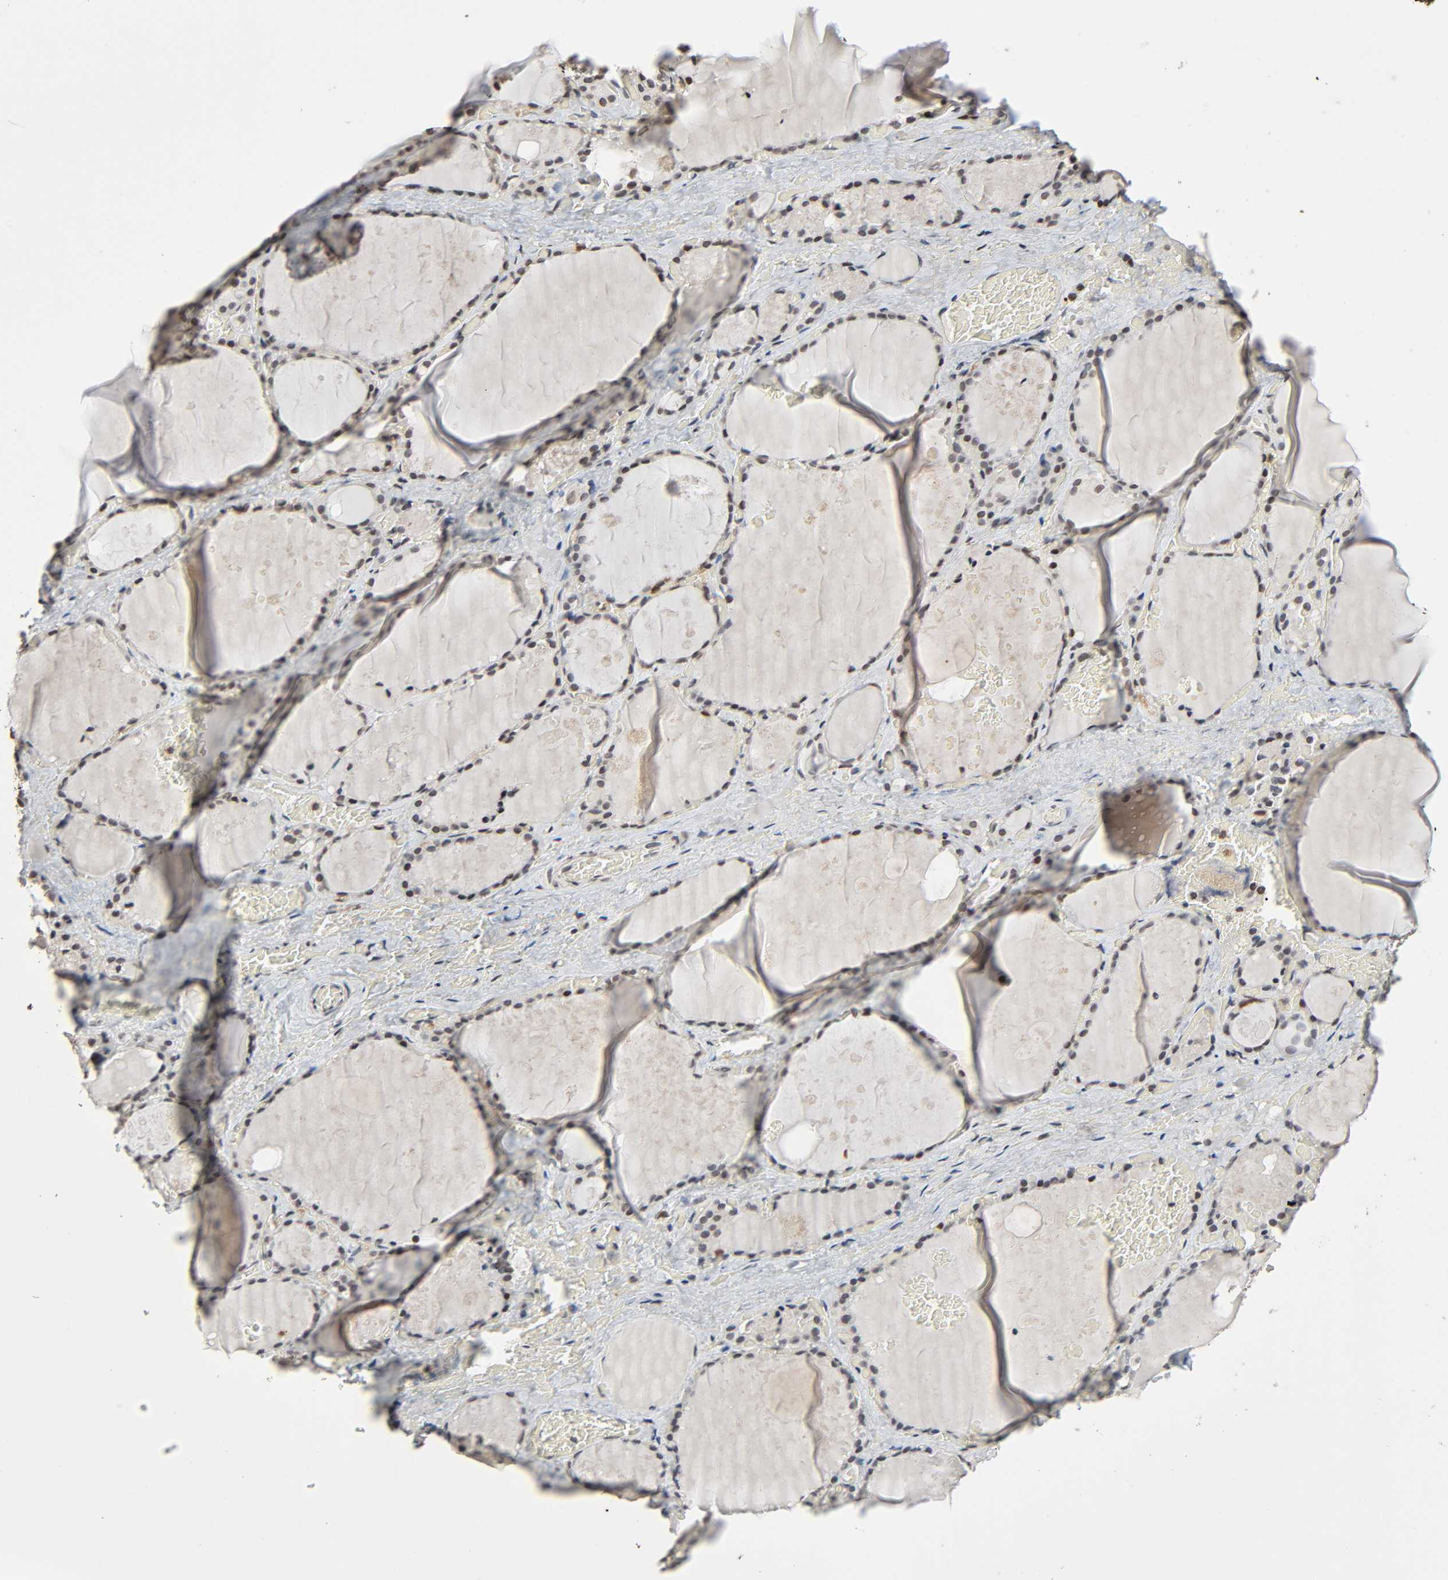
{"staining": {"intensity": "weak", "quantity": "<25%", "location": "nuclear"}, "tissue": "thyroid gland", "cell_type": "Glandular cells", "image_type": "normal", "snomed": [{"axis": "morphology", "description": "Normal tissue, NOS"}, {"axis": "topography", "description": "Thyroid gland"}], "caption": "This is an immunohistochemistry photomicrograph of unremarkable thyroid gland. There is no expression in glandular cells.", "gene": "STK4", "patient": {"sex": "male", "age": 61}}